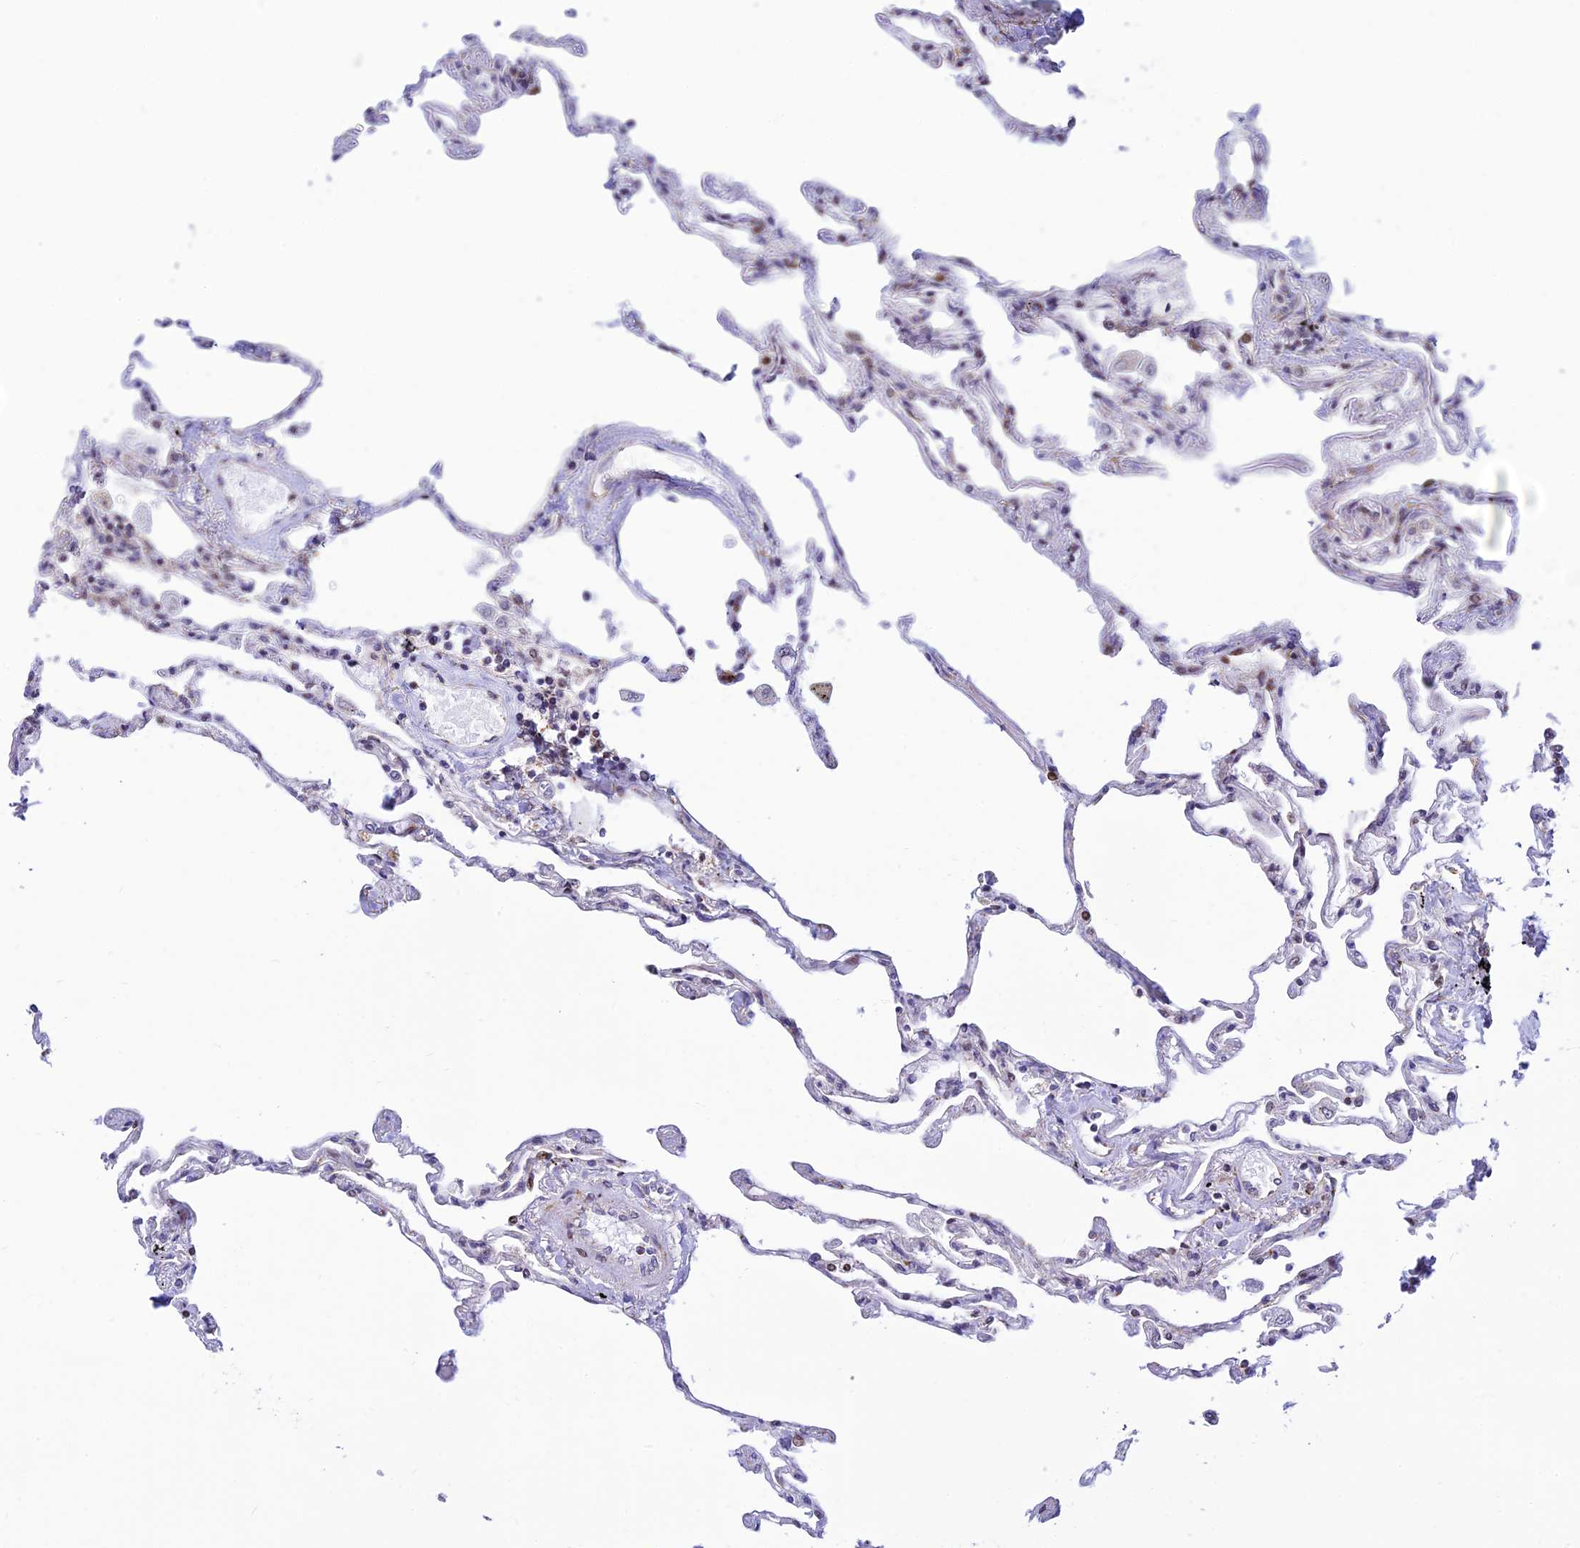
{"staining": {"intensity": "moderate", "quantity": "<25%", "location": "cytoplasmic/membranous"}, "tissue": "lung", "cell_type": "Alveolar cells", "image_type": "normal", "snomed": [{"axis": "morphology", "description": "Normal tissue, NOS"}, {"axis": "topography", "description": "Lung"}], "caption": "IHC image of benign lung: human lung stained using immunohistochemistry (IHC) demonstrates low levels of moderate protein expression localized specifically in the cytoplasmic/membranous of alveolar cells, appearing as a cytoplasmic/membranous brown color.", "gene": "HOOK2", "patient": {"sex": "female", "age": 67}}